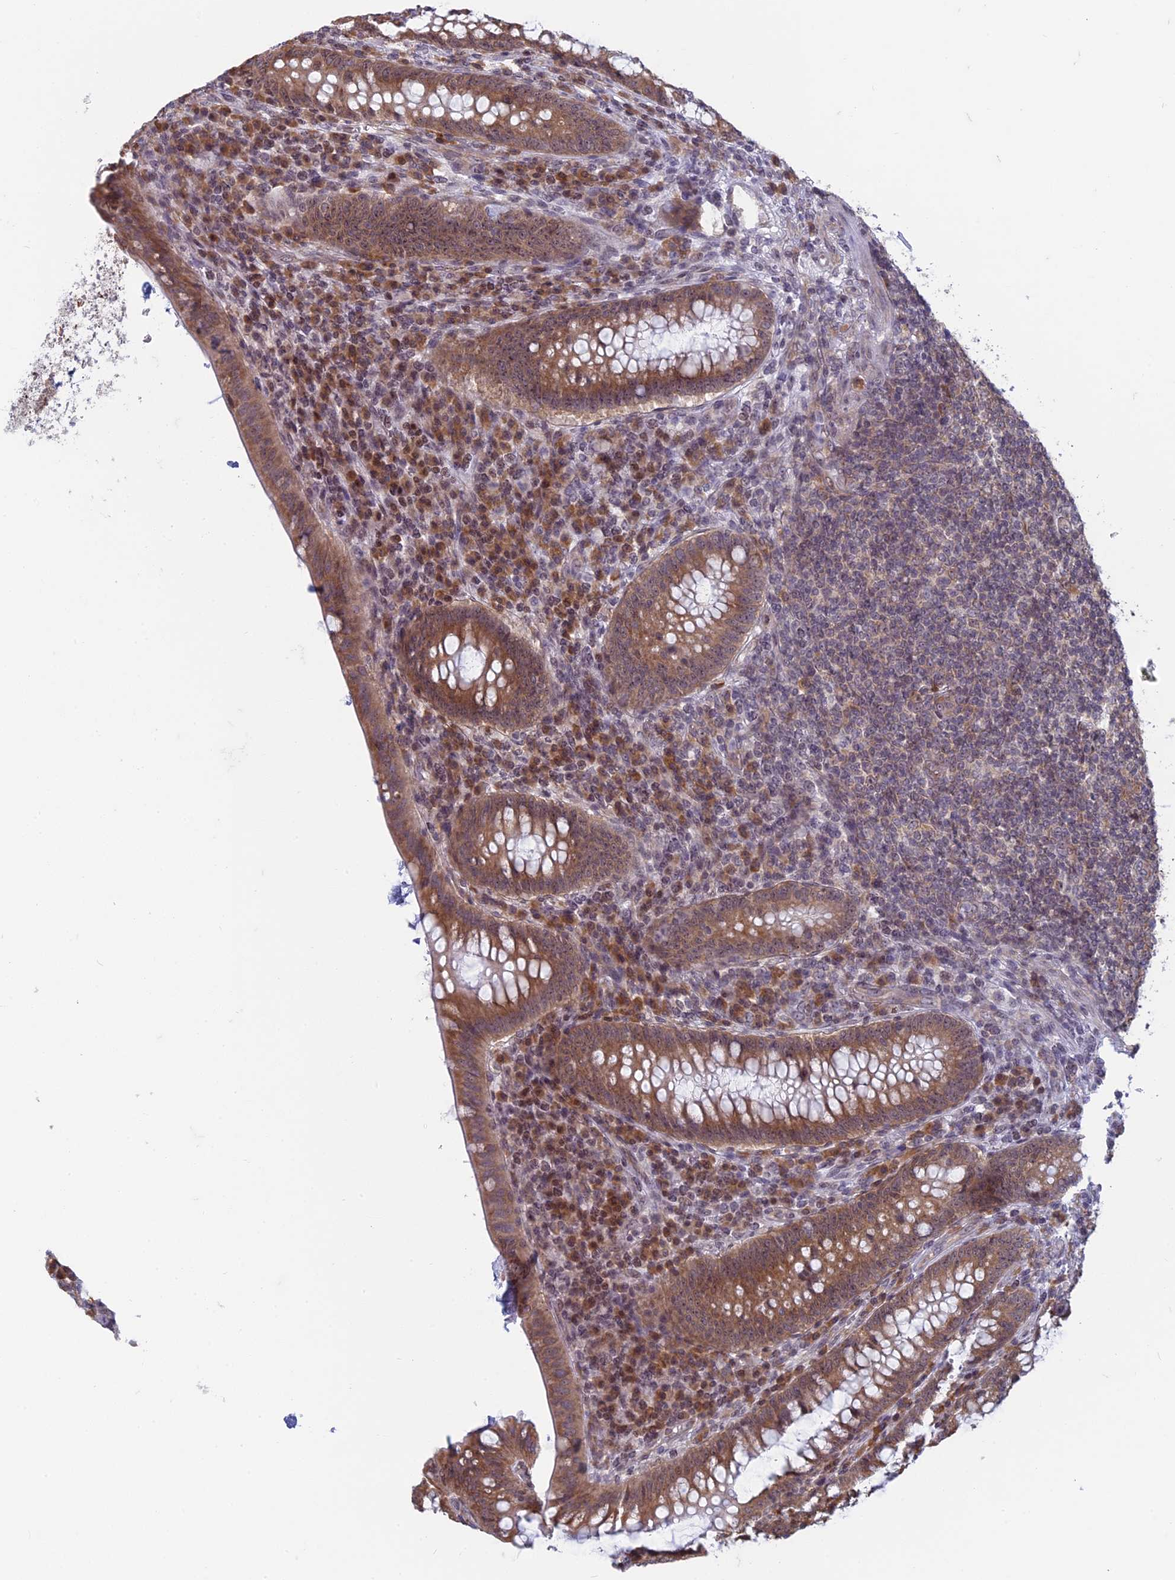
{"staining": {"intensity": "moderate", "quantity": ">75%", "location": "cytoplasmic/membranous,nuclear"}, "tissue": "appendix", "cell_type": "Glandular cells", "image_type": "normal", "snomed": [{"axis": "morphology", "description": "Normal tissue, NOS"}, {"axis": "topography", "description": "Appendix"}], "caption": "About >75% of glandular cells in unremarkable human appendix reveal moderate cytoplasmic/membranous,nuclear protein staining as visualized by brown immunohistochemical staining.", "gene": "RPS19BP1", "patient": {"sex": "male", "age": 78}}